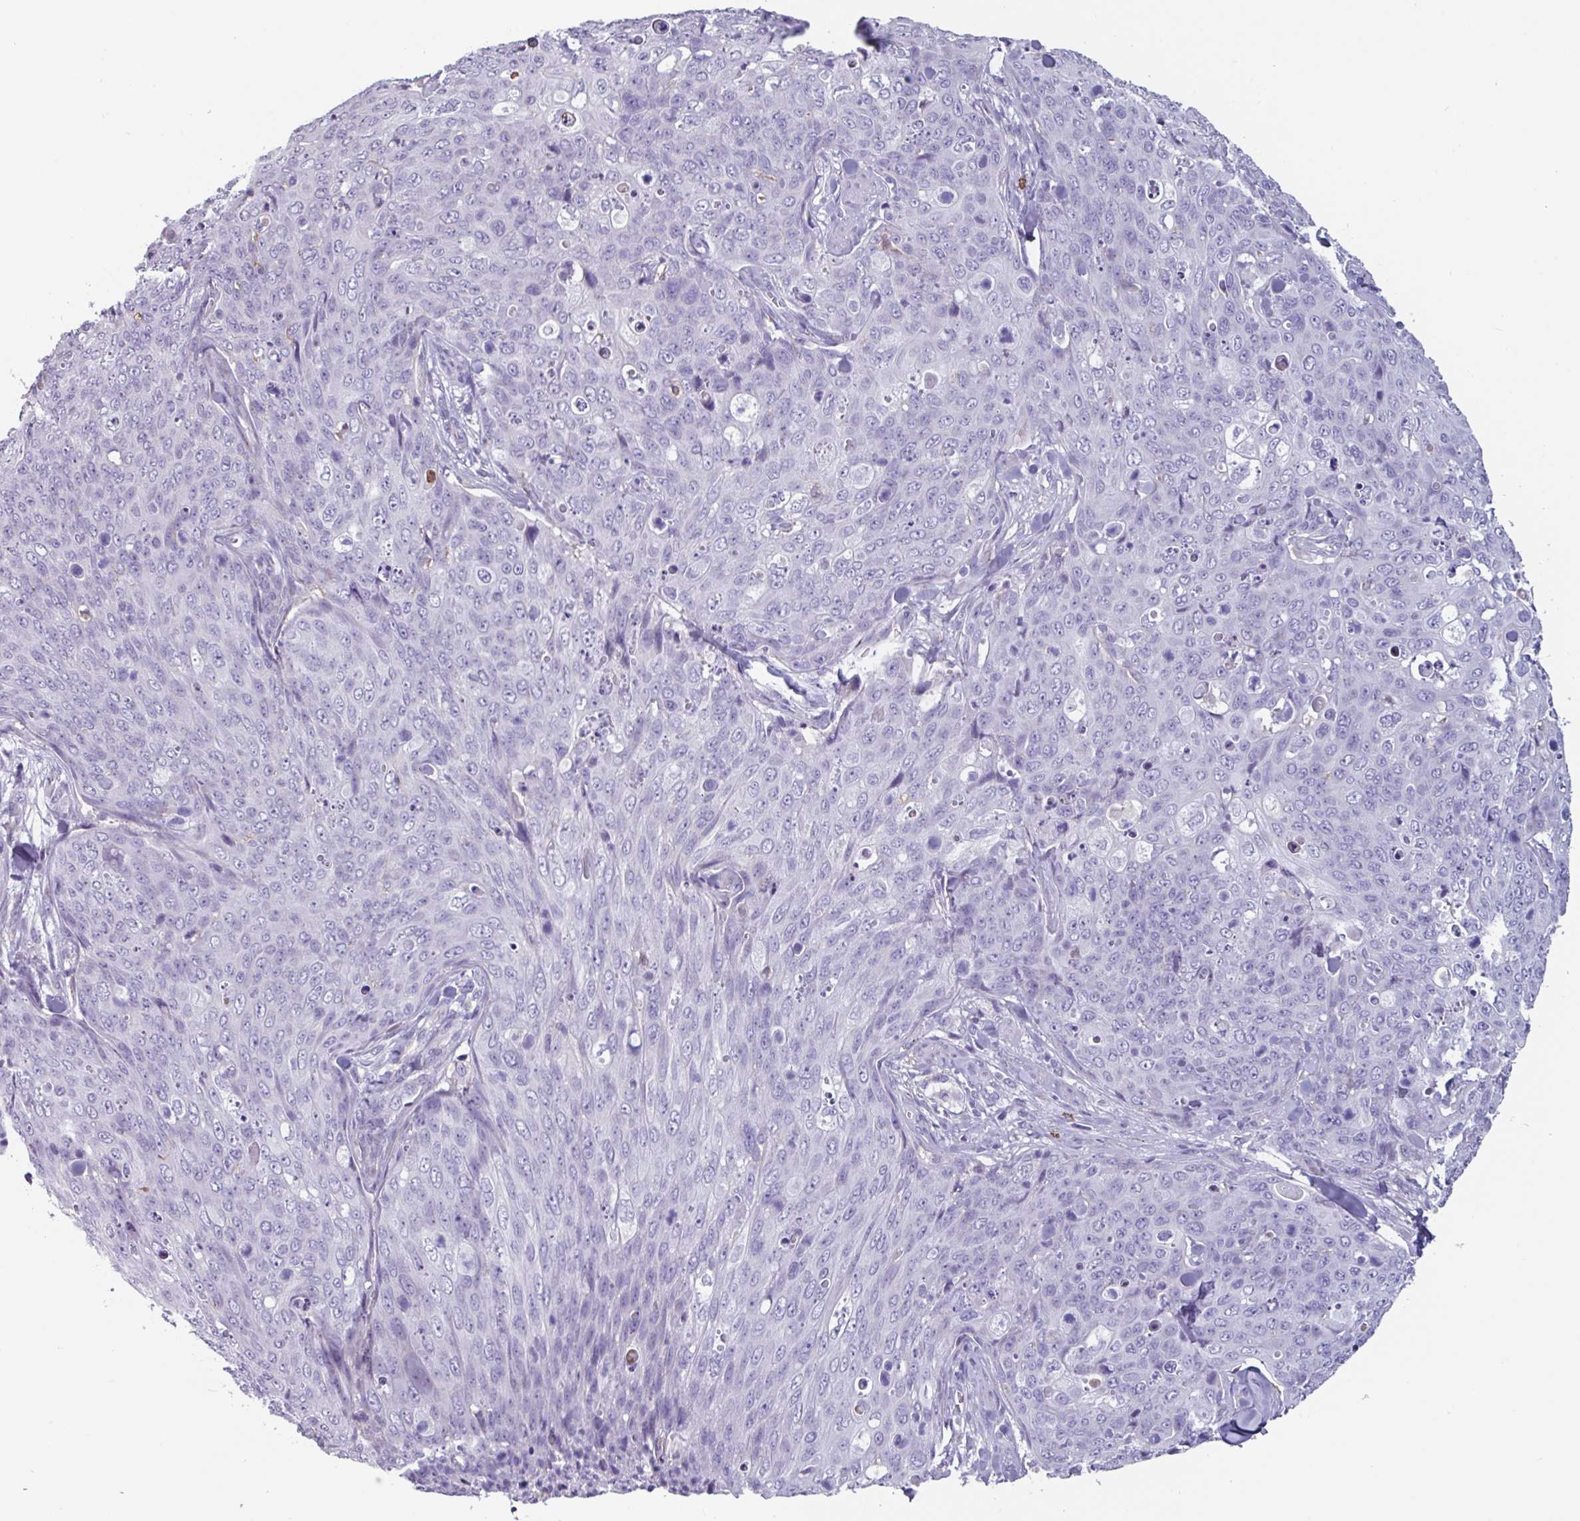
{"staining": {"intensity": "negative", "quantity": "none", "location": "none"}, "tissue": "skin cancer", "cell_type": "Tumor cells", "image_type": "cancer", "snomed": [{"axis": "morphology", "description": "Squamous cell carcinoma, NOS"}, {"axis": "topography", "description": "Skin"}, {"axis": "topography", "description": "Vulva"}], "caption": "Skin cancer (squamous cell carcinoma) was stained to show a protein in brown. There is no significant expression in tumor cells.", "gene": "ADGRE1", "patient": {"sex": "female", "age": 85}}